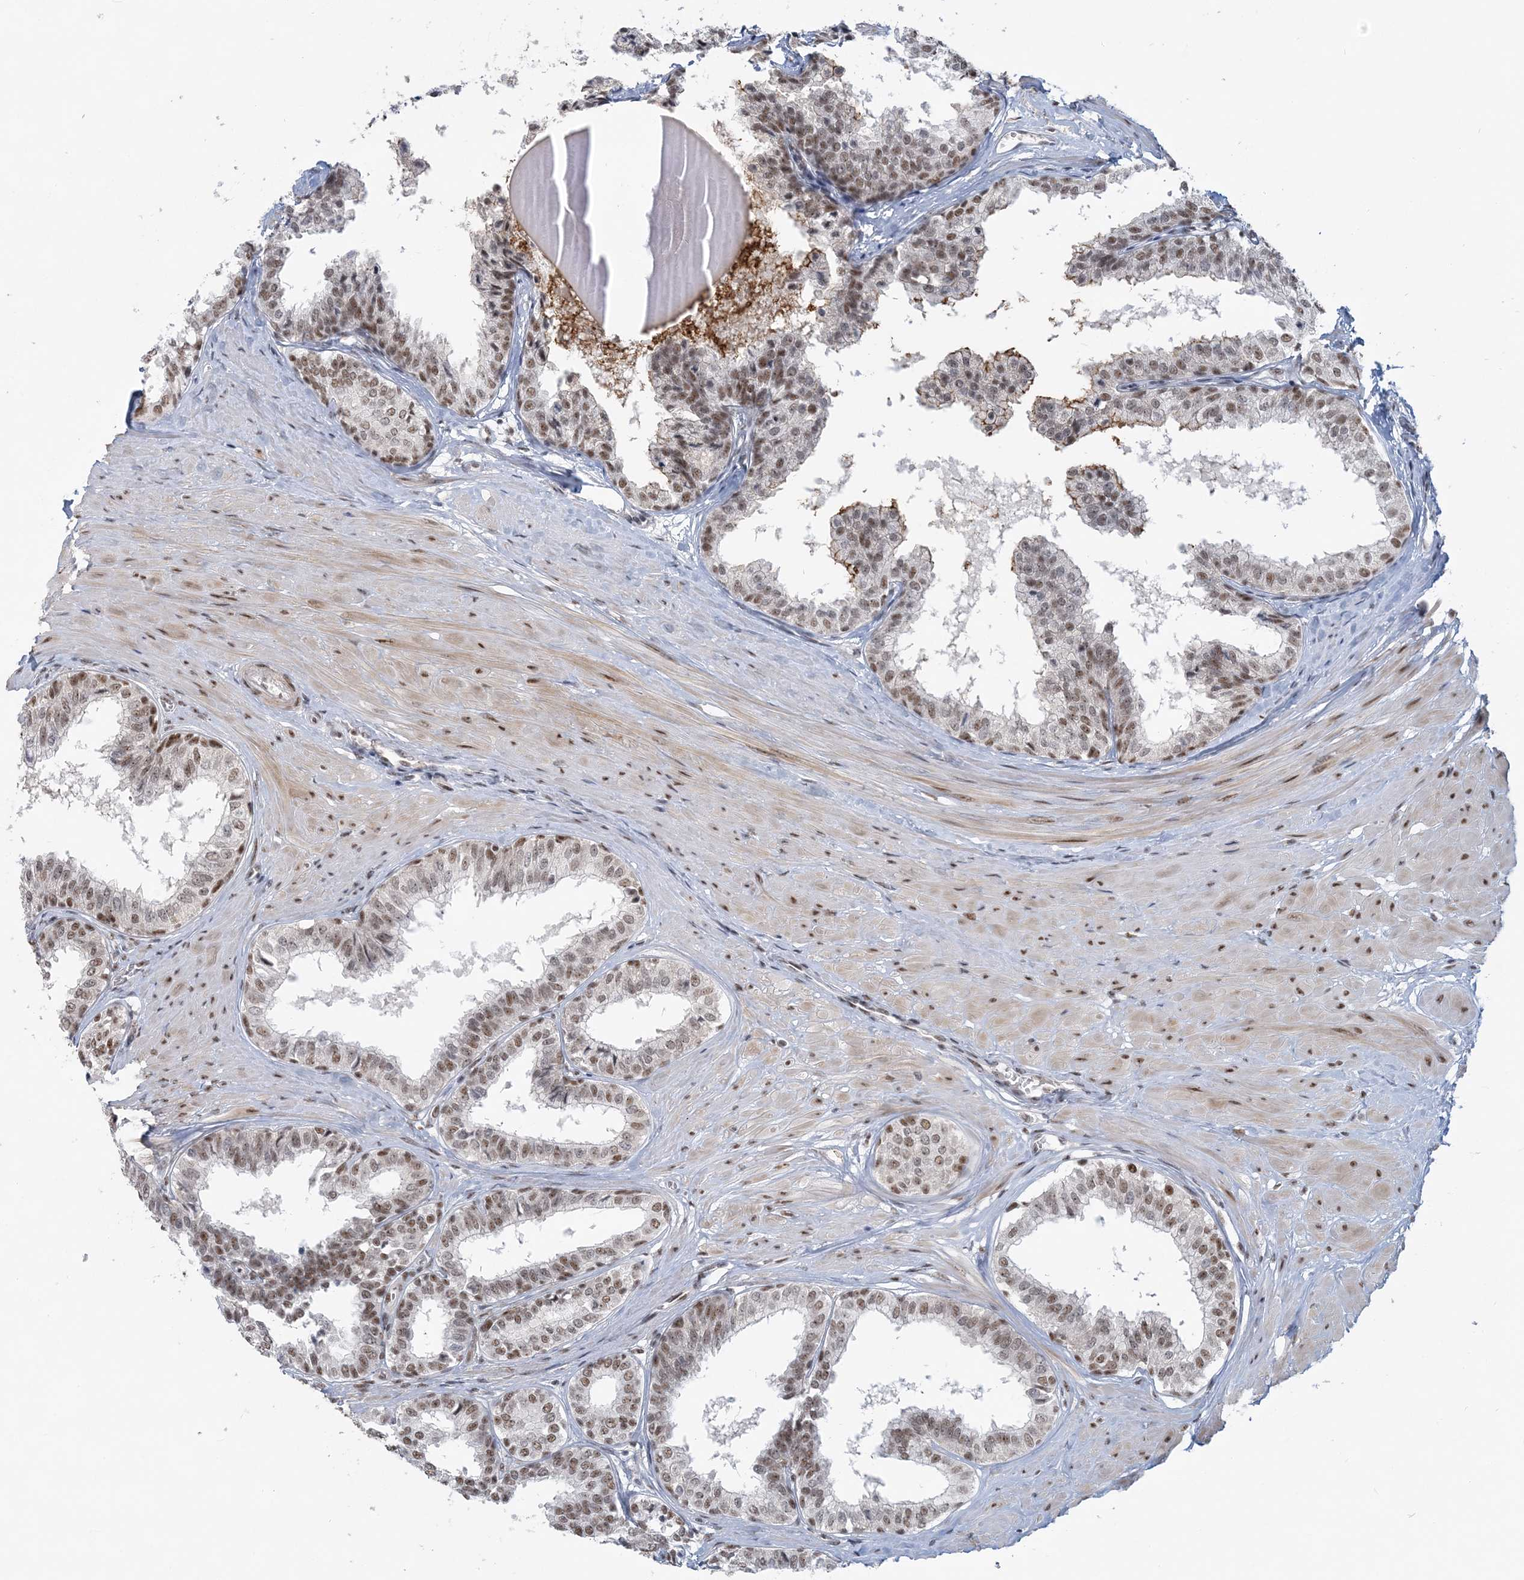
{"staining": {"intensity": "moderate", "quantity": "25%-75%", "location": "nuclear"}, "tissue": "prostate", "cell_type": "Glandular cells", "image_type": "normal", "snomed": [{"axis": "morphology", "description": "Normal tissue, NOS"}, {"axis": "topography", "description": "Prostate"}], "caption": "Human prostate stained with a brown dye shows moderate nuclear positive staining in about 25%-75% of glandular cells.", "gene": "PLRG1", "patient": {"sex": "male", "age": 48}}